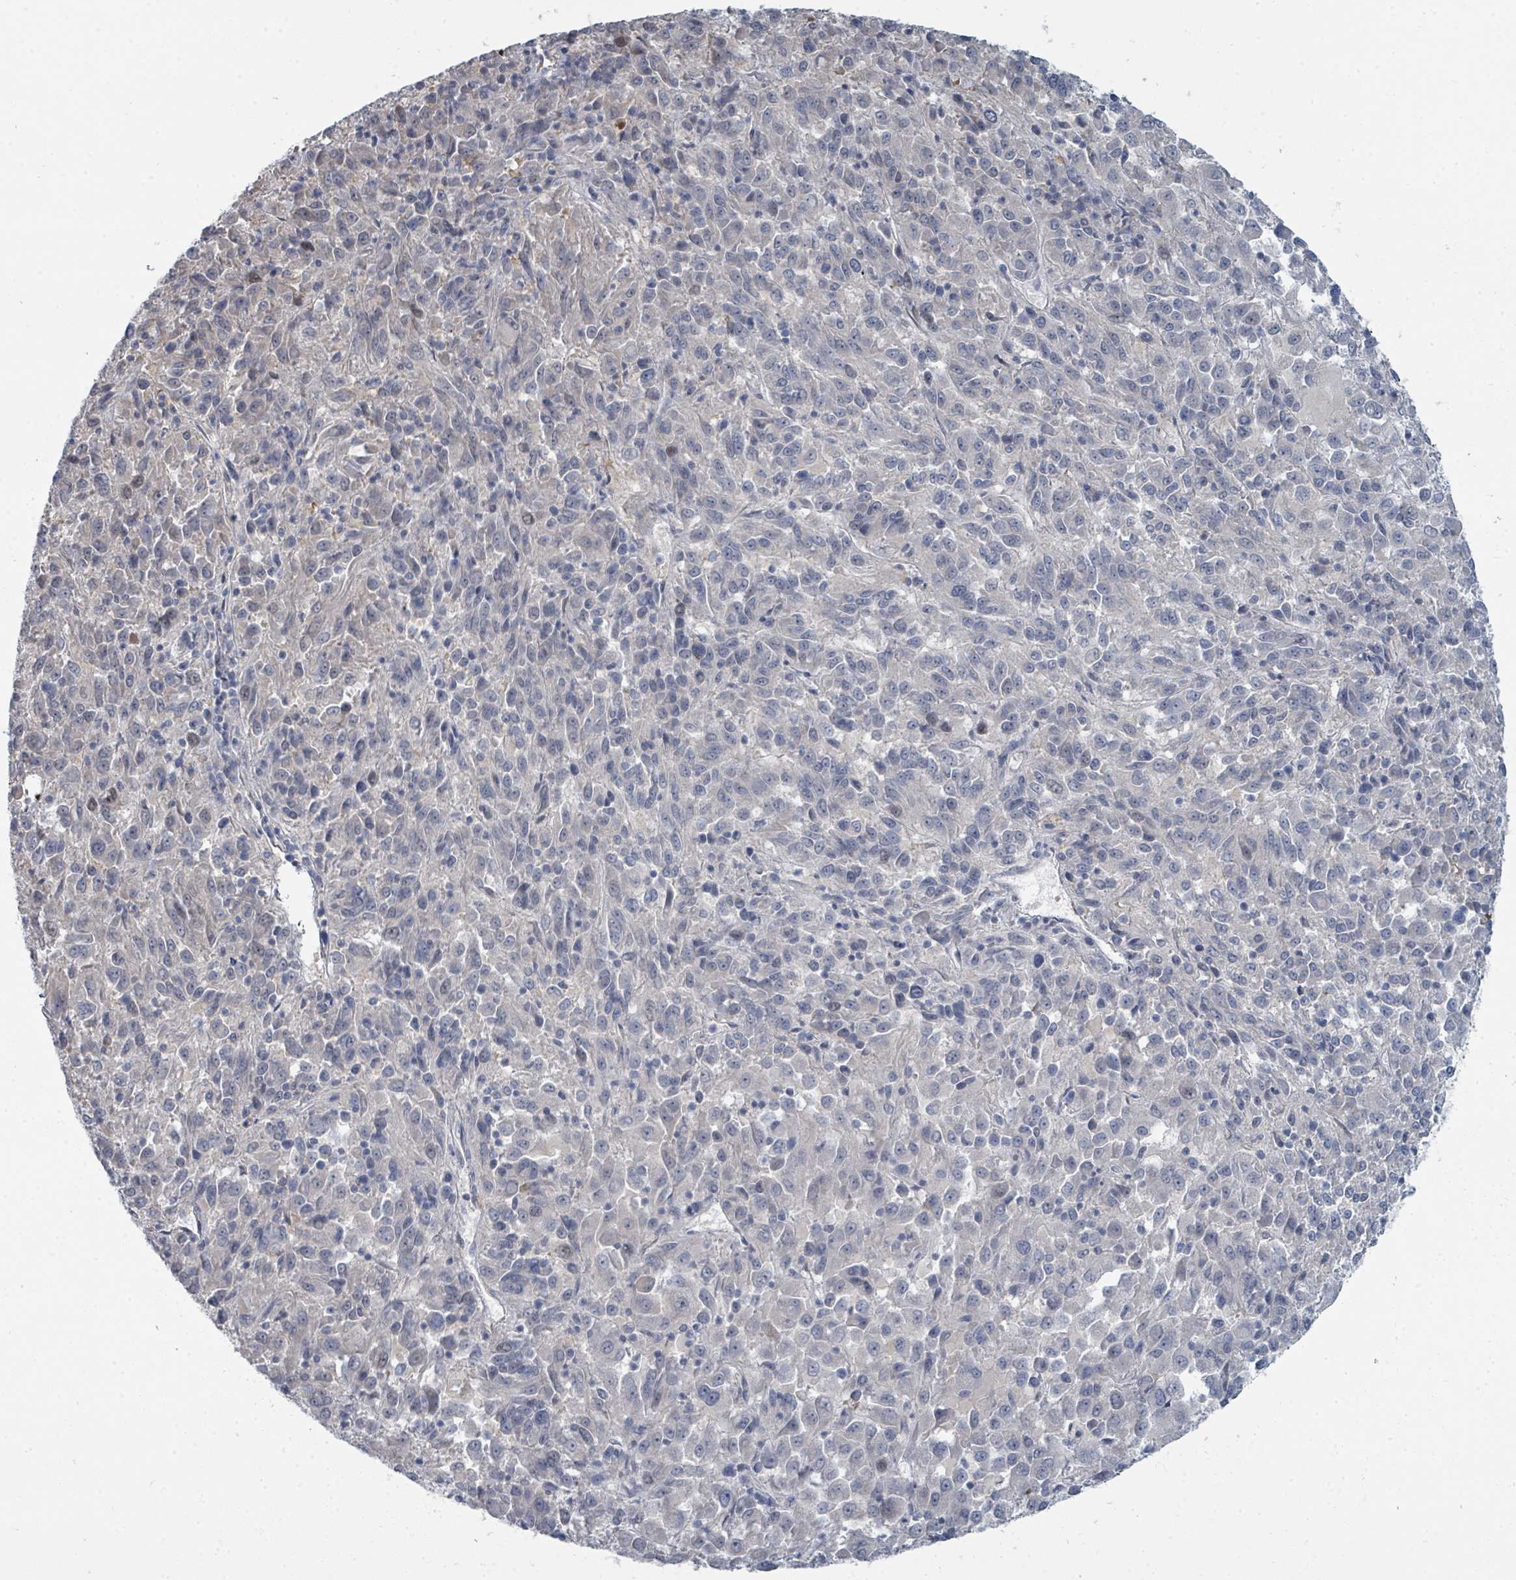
{"staining": {"intensity": "negative", "quantity": "none", "location": "none"}, "tissue": "melanoma", "cell_type": "Tumor cells", "image_type": "cancer", "snomed": [{"axis": "morphology", "description": "Malignant melanoma, Metastatic site"}, {"axis": "topography", "description": "Lung"}], "caption": "Immunohistochemistry image of malignant melanoma (metastatic site) stained for a protein (brown), which displays no positivity in tumor cells.", "gene": "SLC25A45", "patient": {"sex": "male", "age": 64}}